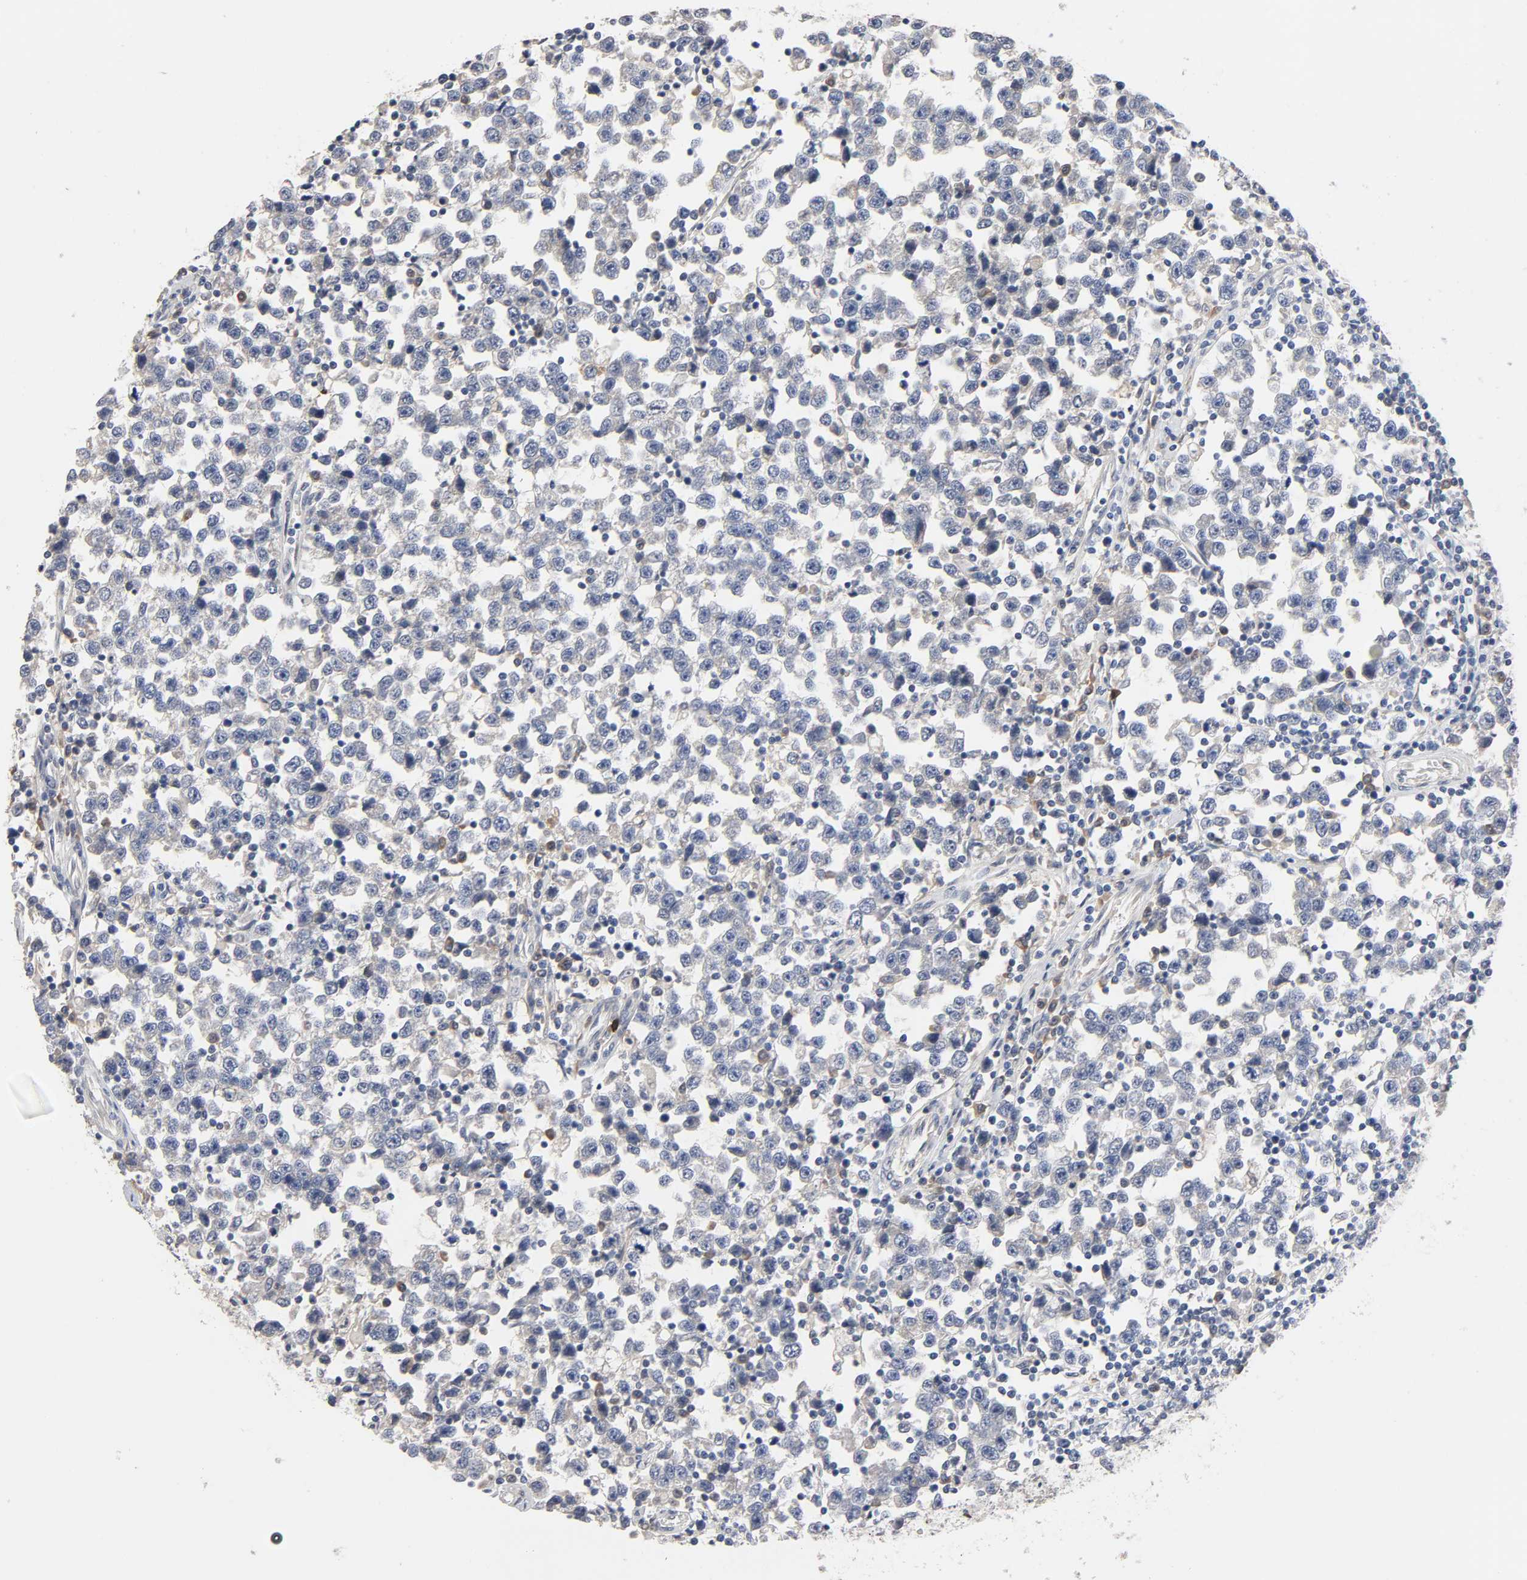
{"staining": {"intensity": "negative", "quantity": "none", "location": "none"}, "tissue": "testis cancer", "cell_type": "Tumor cells", "image_type": "cancer", "snomed": [{"axis": "morphology", "description": "Seminoma, NOS"}, {"axis": "topography", "description": "Testis"}], "caption": "Tumor cells show no significant expression in seminoma (testis). (DAB (3,3'-diaminobenzidine) IHC, high magnification).", "gene": "HDLBP", "patient": {"sex": "male", "age": 43}}